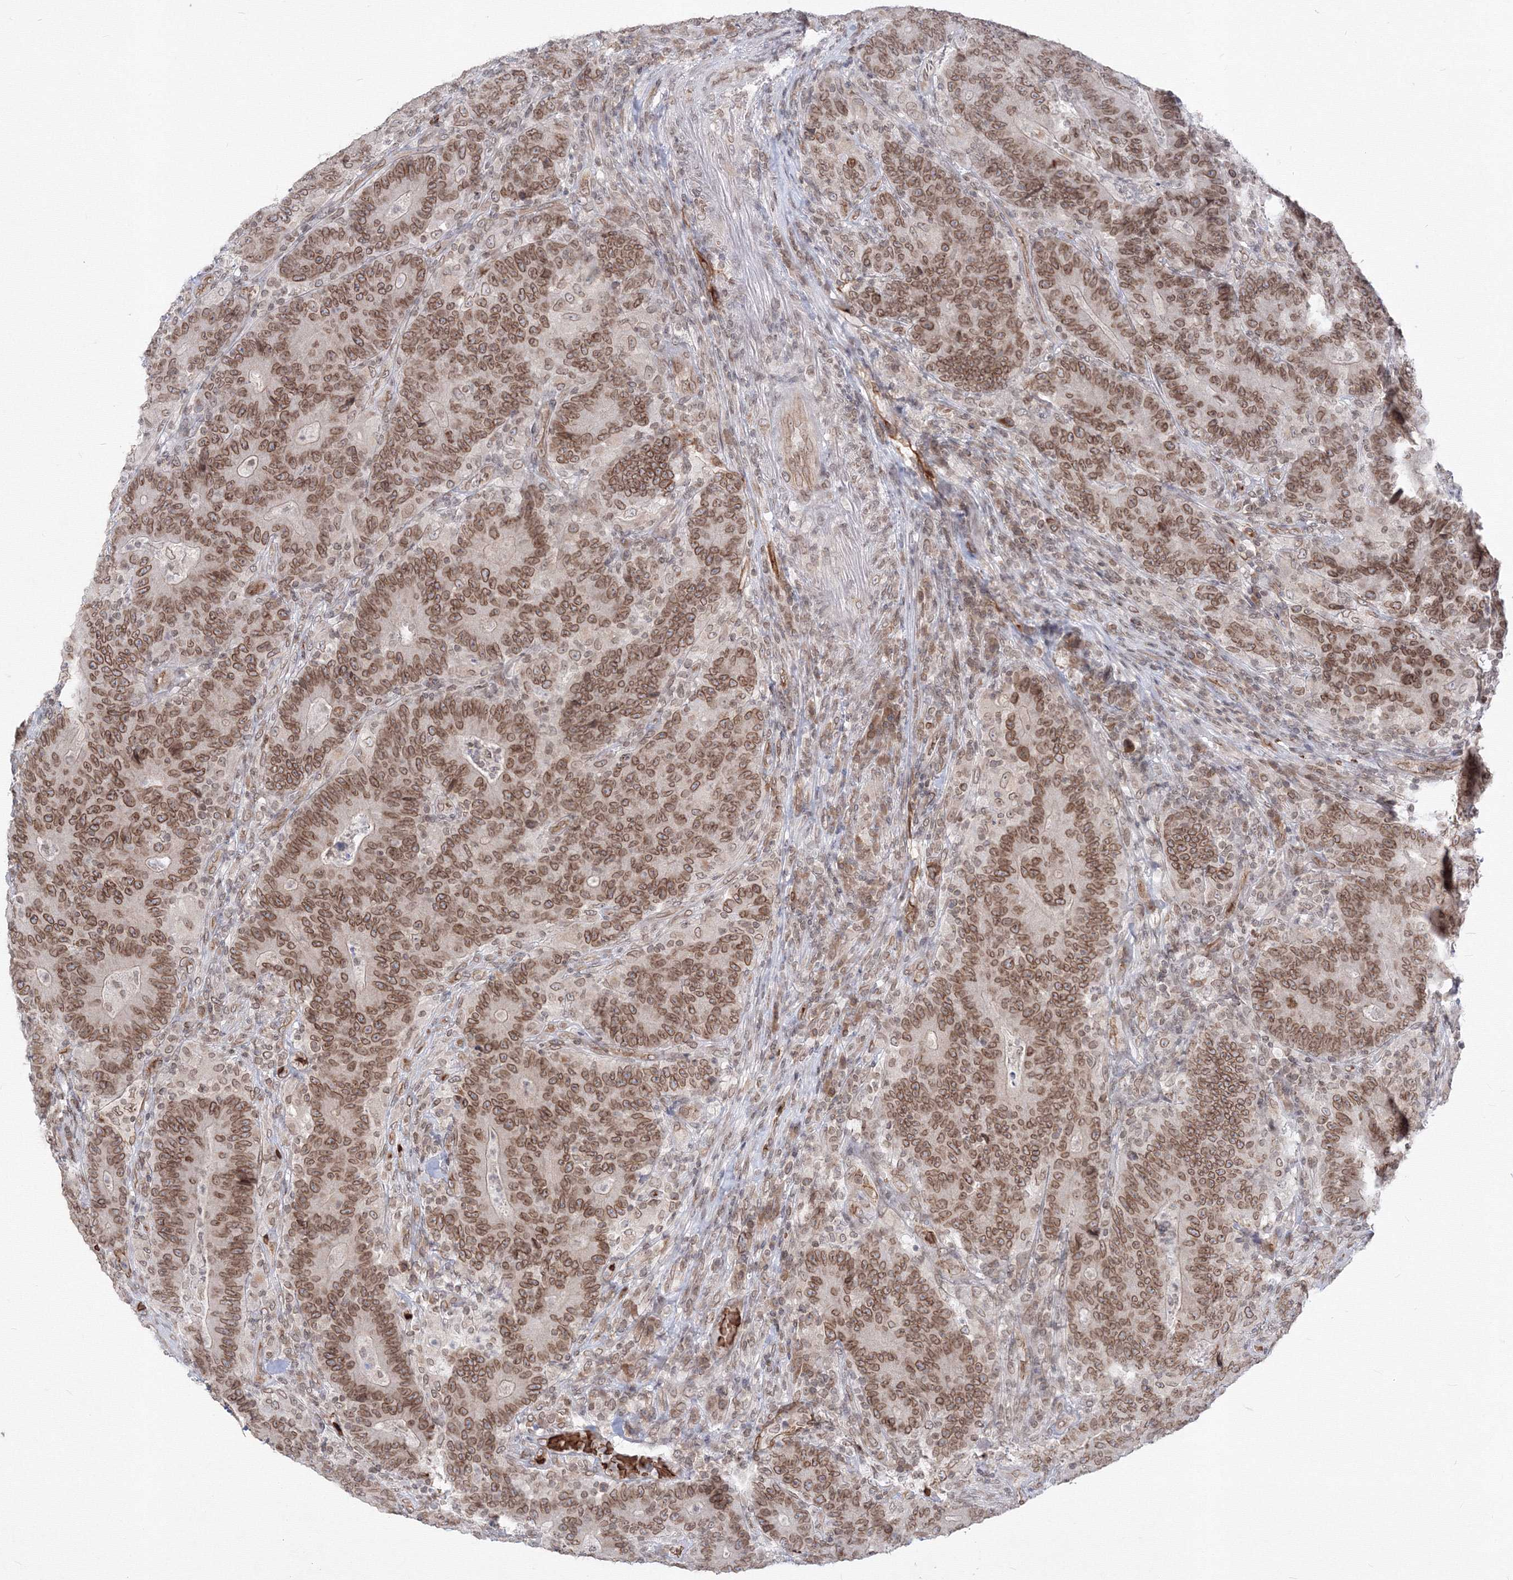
{"staining": {"intensity": "moderate", "quantity": ">75%", "location": "cytoplasmic/membranous,nuclear"}, "tissue": "colorectal cancer", "cell_type": "Tumor cells", "image_type": "cancer", "snomed": [{"axis": "morphology", "description": "Normal tissue, NOS"}, {"axis": "morphology", "description": "Adenocarcinoma, NOS"}, {"axis": "topography", "description": "Colon"}], "caption": "The histopathology image reveals staining of adenocarcinoma (colorectal), revealing moderate cytoplasmic/membranous and nuclear protein staining (brown color) within tumor cells.", "gene": "DNAJB2", "patient": {"sex": "female", "age": 75}}